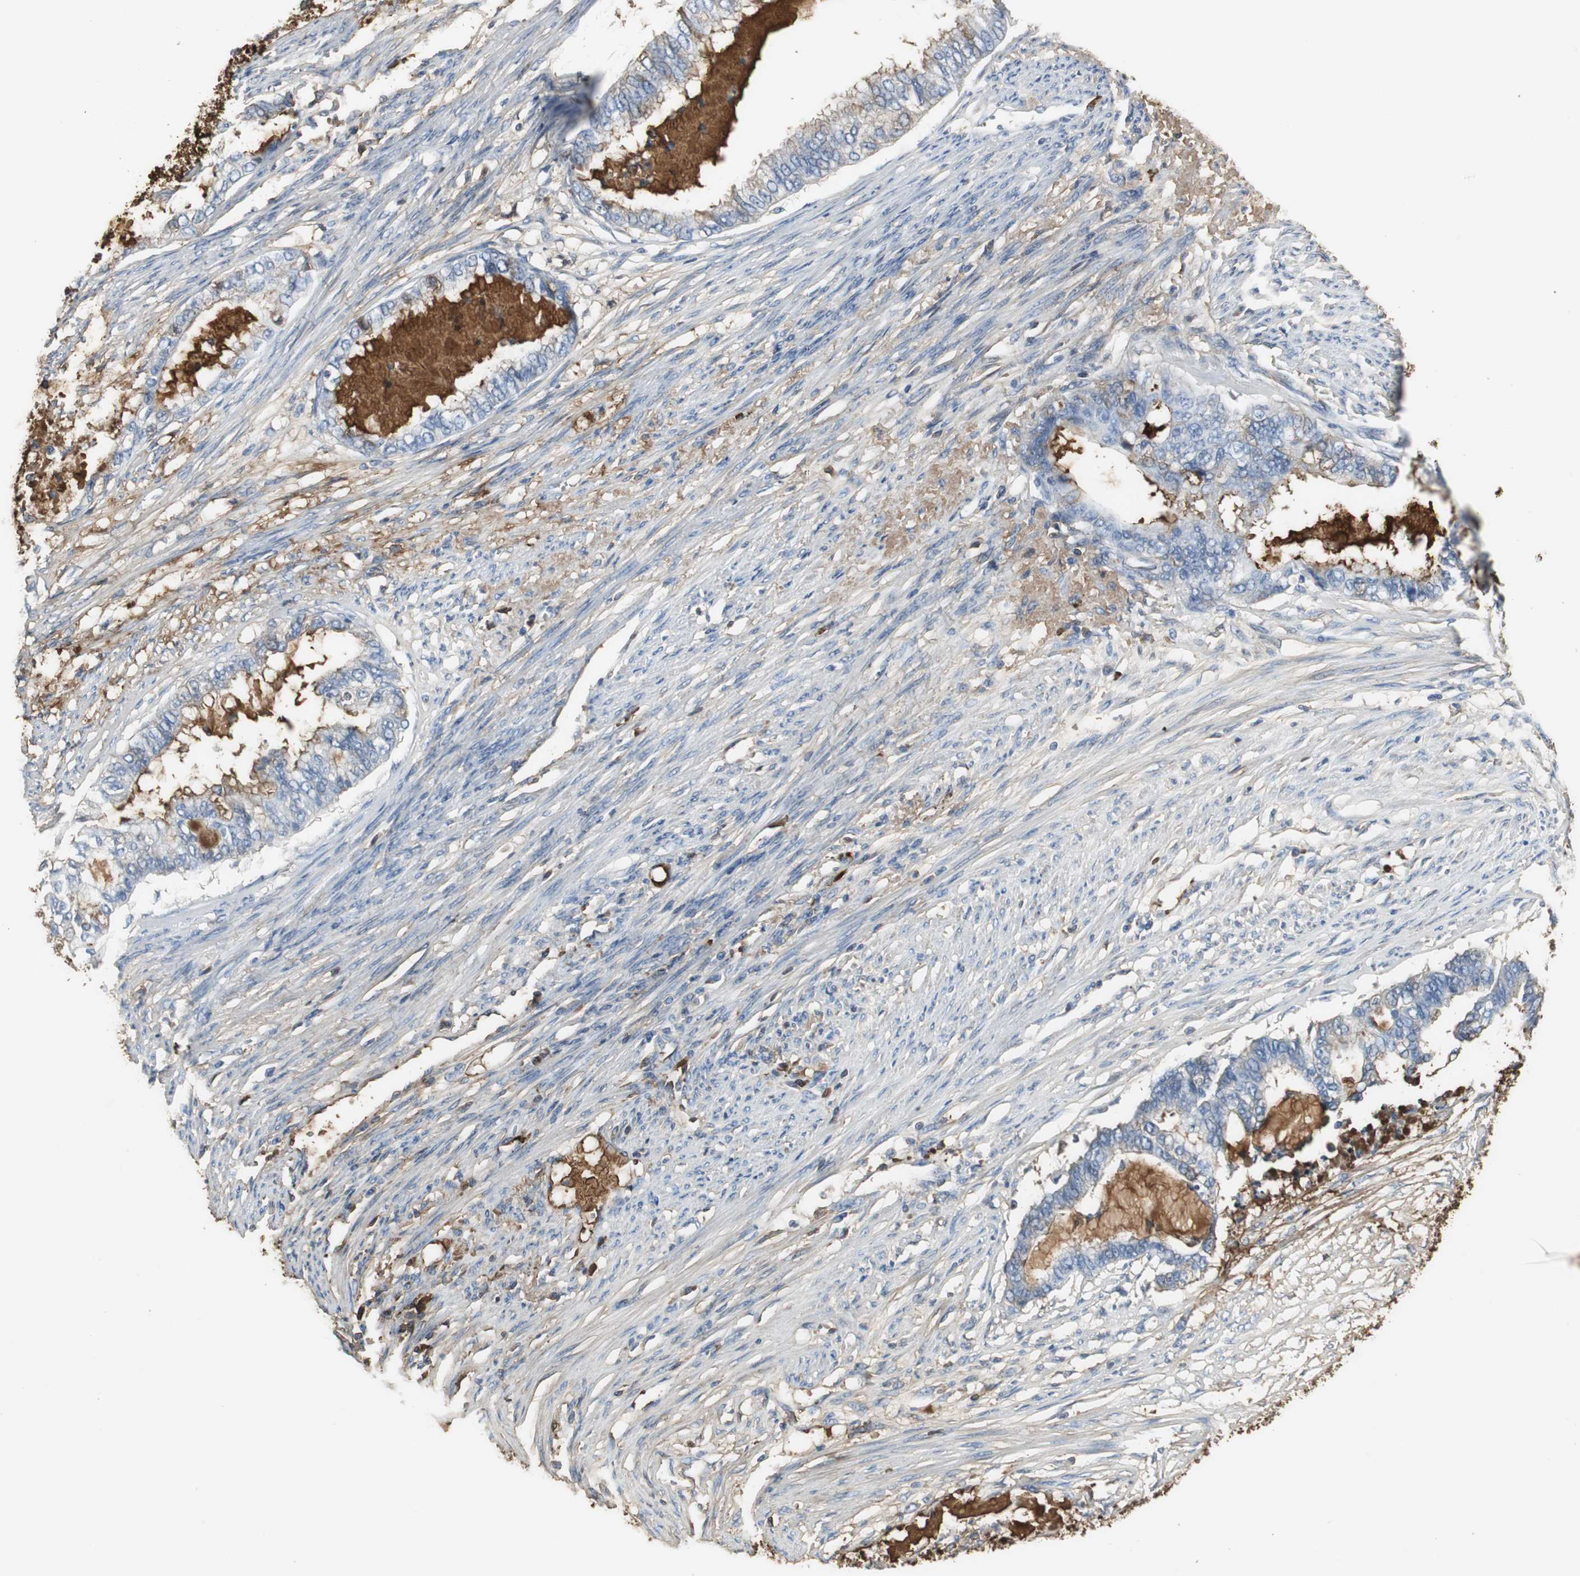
{"staining": {"intensity": "weak", "quantity": "<25%", "location": "cytoplasmic/membranous"}, "tissue": "endometrial cancer", "cell_type": "Tumor cells", "image_type": "cancer", "snomed": [{"axis": "morphology", "description": "Adenocarcinoma, NOS"}, {"axis": "topography", "description": "Endometrium"}], "caption": "Human endometrial cancer (adenocarcinoma) stained for a protein using immunohistochemistry demonstrates no expression in tumor cells.", "gene": "IGHA1", "patient": {"sex": "female", "age": 79}}